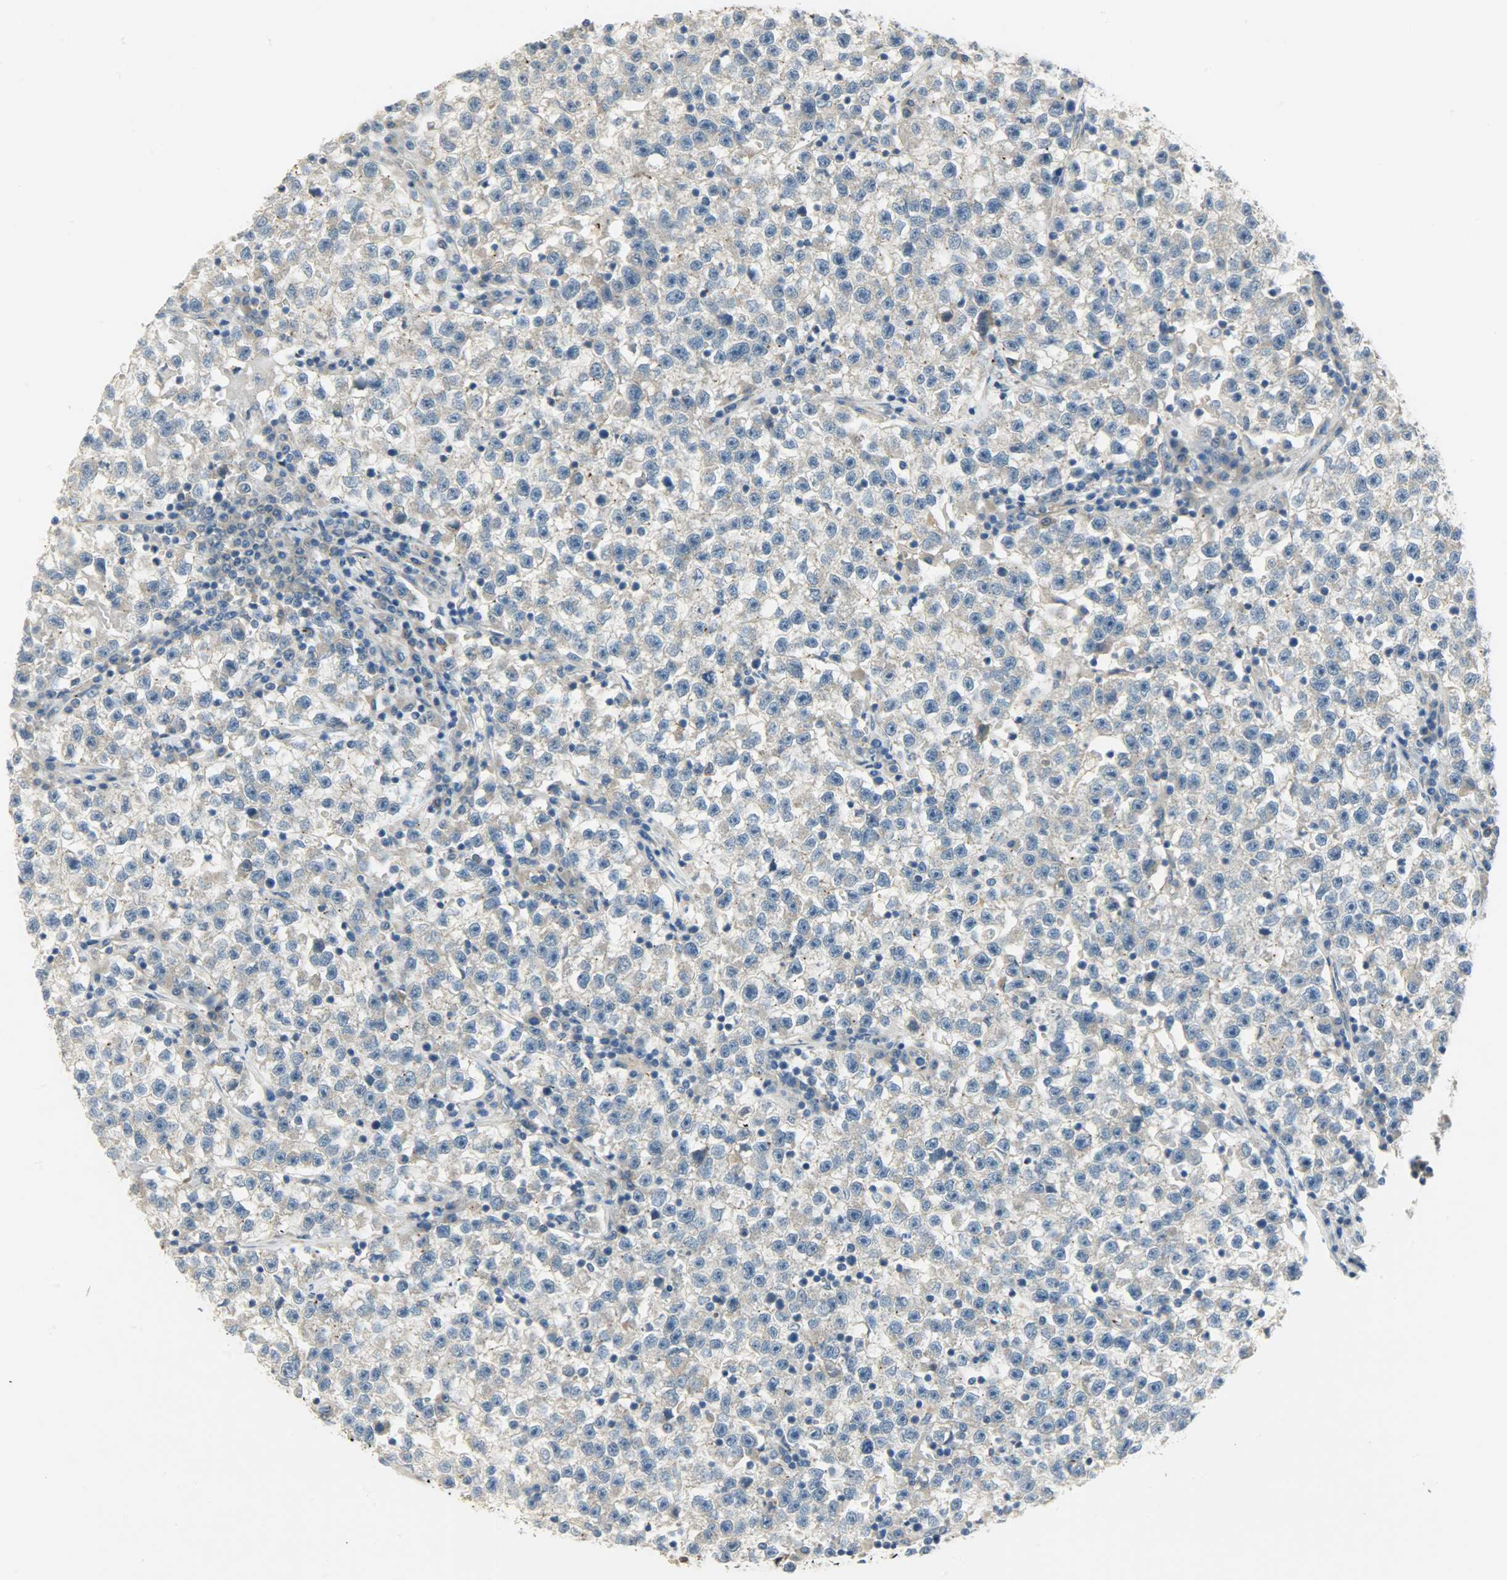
{"staining": {"intensity": "weak", "quantity": ">75%", "location": "cytoplasmic/membranous"}, "tissue": "testis cancer", "cell_type": "Tumor cells", "image_type": "cancer", "snomed": [{"axis": "morphology", "description": "Seminoma, NOS"}, {"axis": "topography", "description": "Testis"}], "caption": "There is low levels of weak cytoplasmic/membranous expression in tumor cells of seminoma (testis), as demonstrated by immunohistochemical staining (brown color).", "gene": "KIAA1217", "patient": {"sex": "male", "age": 22}}